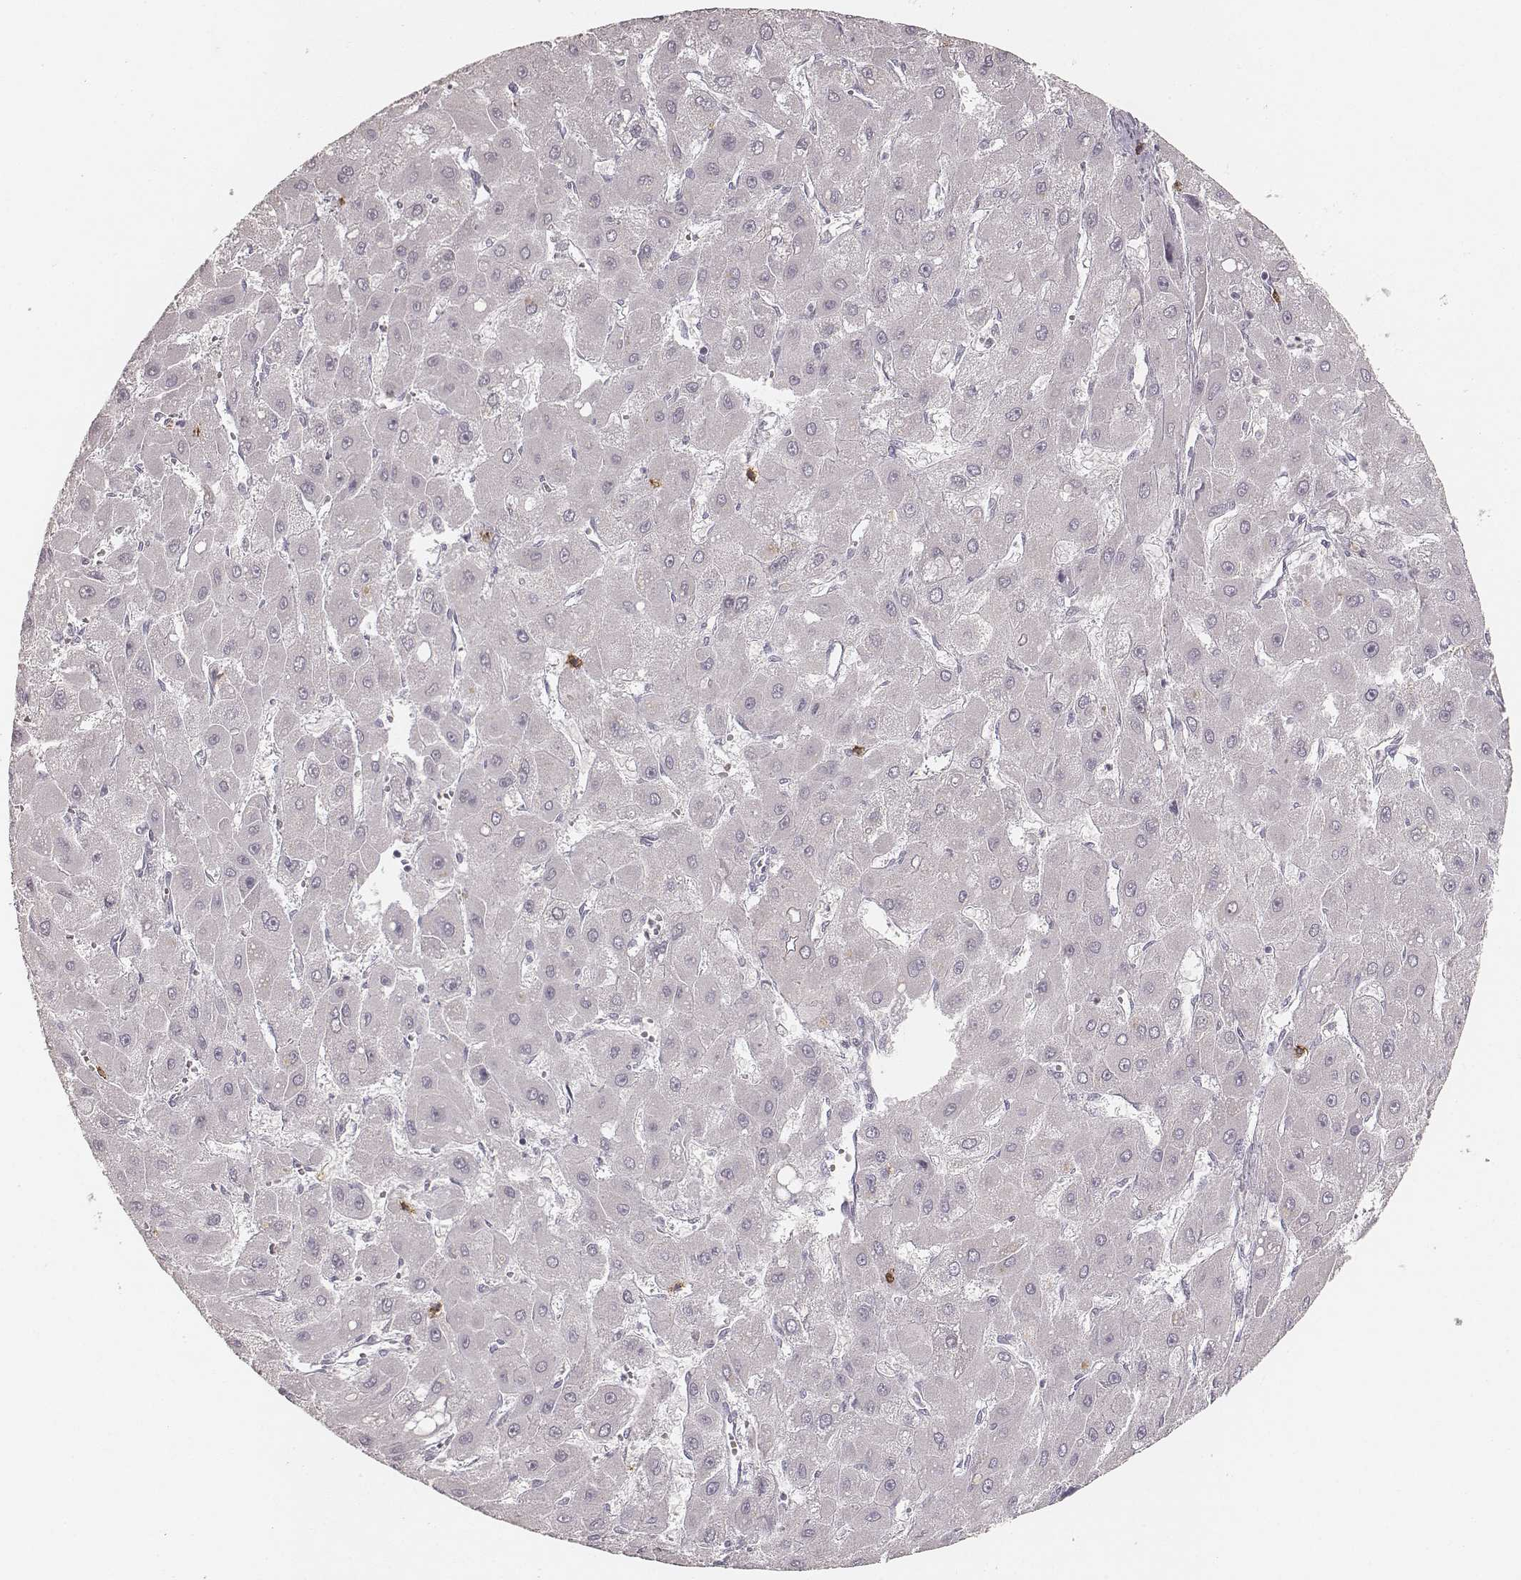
{"staining": {"intensity": "negative", "quantity": "none", "location": "none"}, "tissue": "liver cancer", "cell_type": "Tumor cells", "image_type": "cancer", "snomed": [{"axis": "morphology", "description": "Carcinoma, Hepatocellular, NOS"}, {"axis": "topography", "description": "Liver"}], "caption": "Tumor cells are negative for protein expression in human liver cancer.", "gene": "CD8A", "patient": {"sex": "female", "age": 25}}